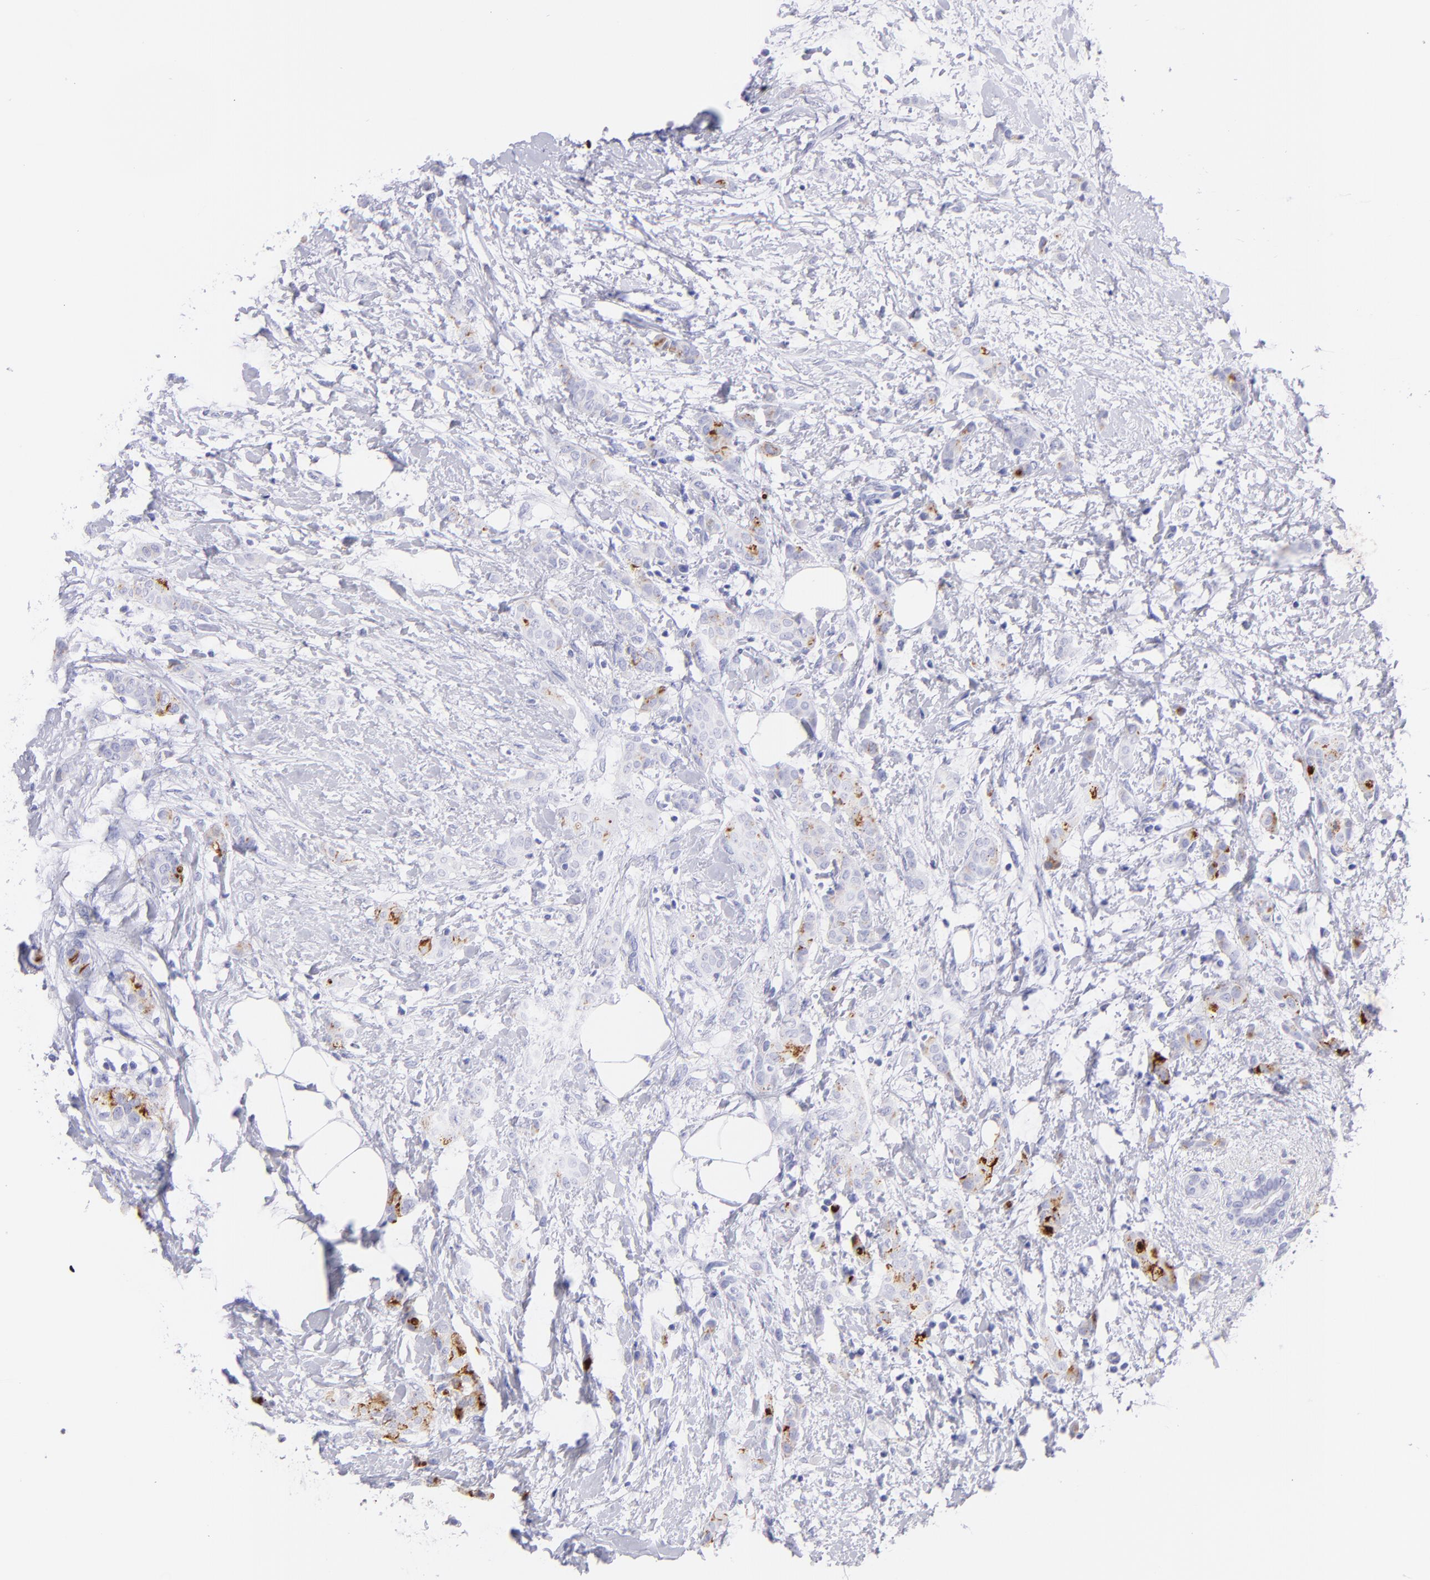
{"staining": {"intensity": "strong", "quantity": "25%-75%", "location": "cytoplasmic/membranous"}, "tissue": "breast cancer", "cell_type": "Tumor cells", "image_type": "cancer", "snomed": [{"axis": "morphology", "description": "Lobular carcinoma"}, {"axis": "topography", "description": "Breast"}], "caption": "Human breast lobular carcinoma stained with a brown dye reveals strong cytoplasmic/membranous positive staining in approximately 25%-75% of tumor cells.", "gene": "PIP", "patient": {"sex": "female", "age": 55}}